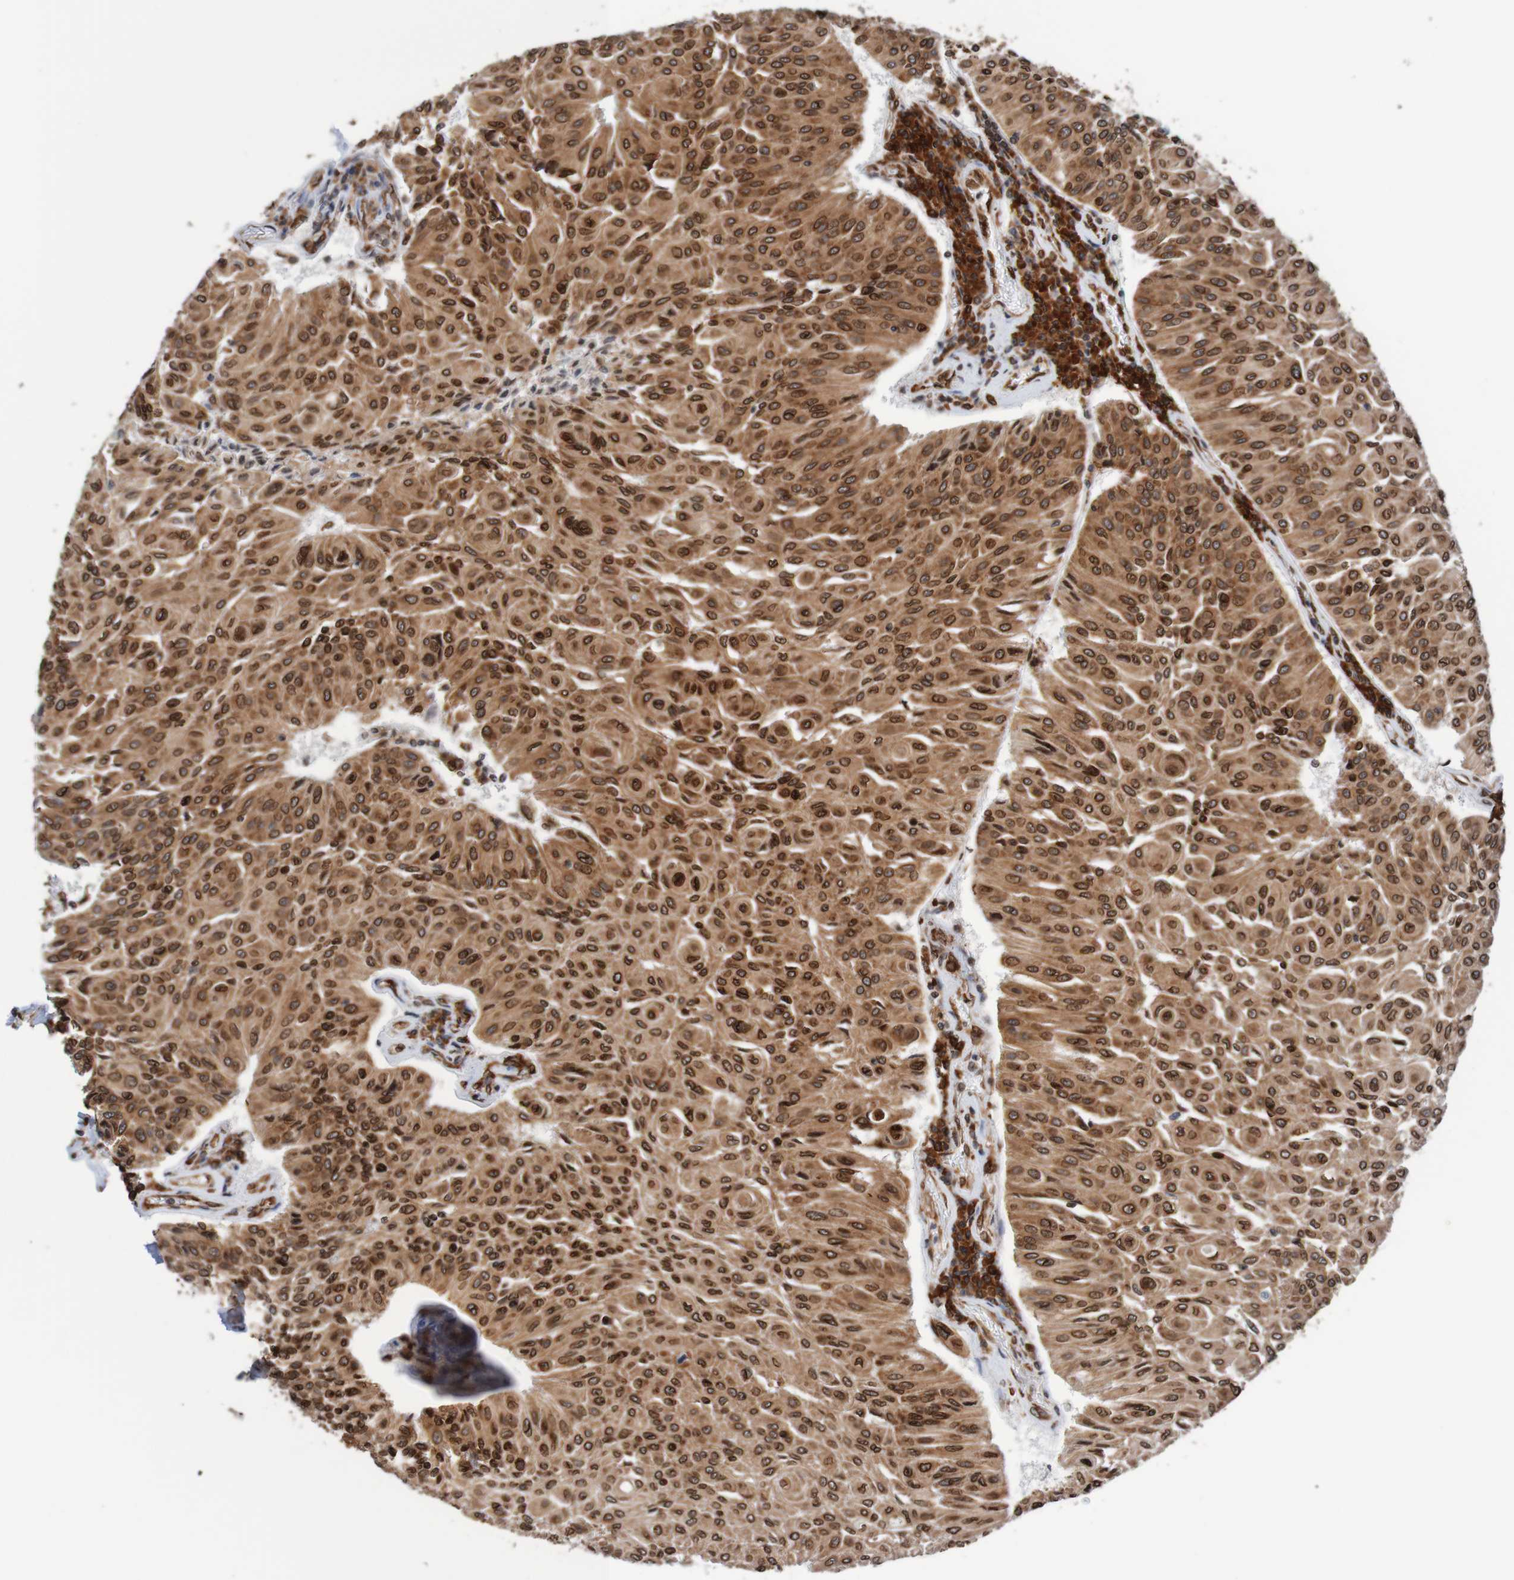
{"staining": {"intensity": "strong", "quantity": ">75%", "location": "cytoplasmic/membranous,nuclear"}, "tissue": "urothelial cancer", "cell_type": "Tumor cells", "image_type": "cancer", "snomed": [{"axis": "morphology", "description": "Urothelial carcinoma, High grade"}, {"axis": "topography", "description": "Urinary bladder"}], "caption": "Urothelial carcinoma (high-grade) tissue reveals strong cytoplasmic/membranous and nuclear positivity in approximately >75% of tumor cells", "gene": "TMEM109", "patient": {"sex": "male", "age": 66}}